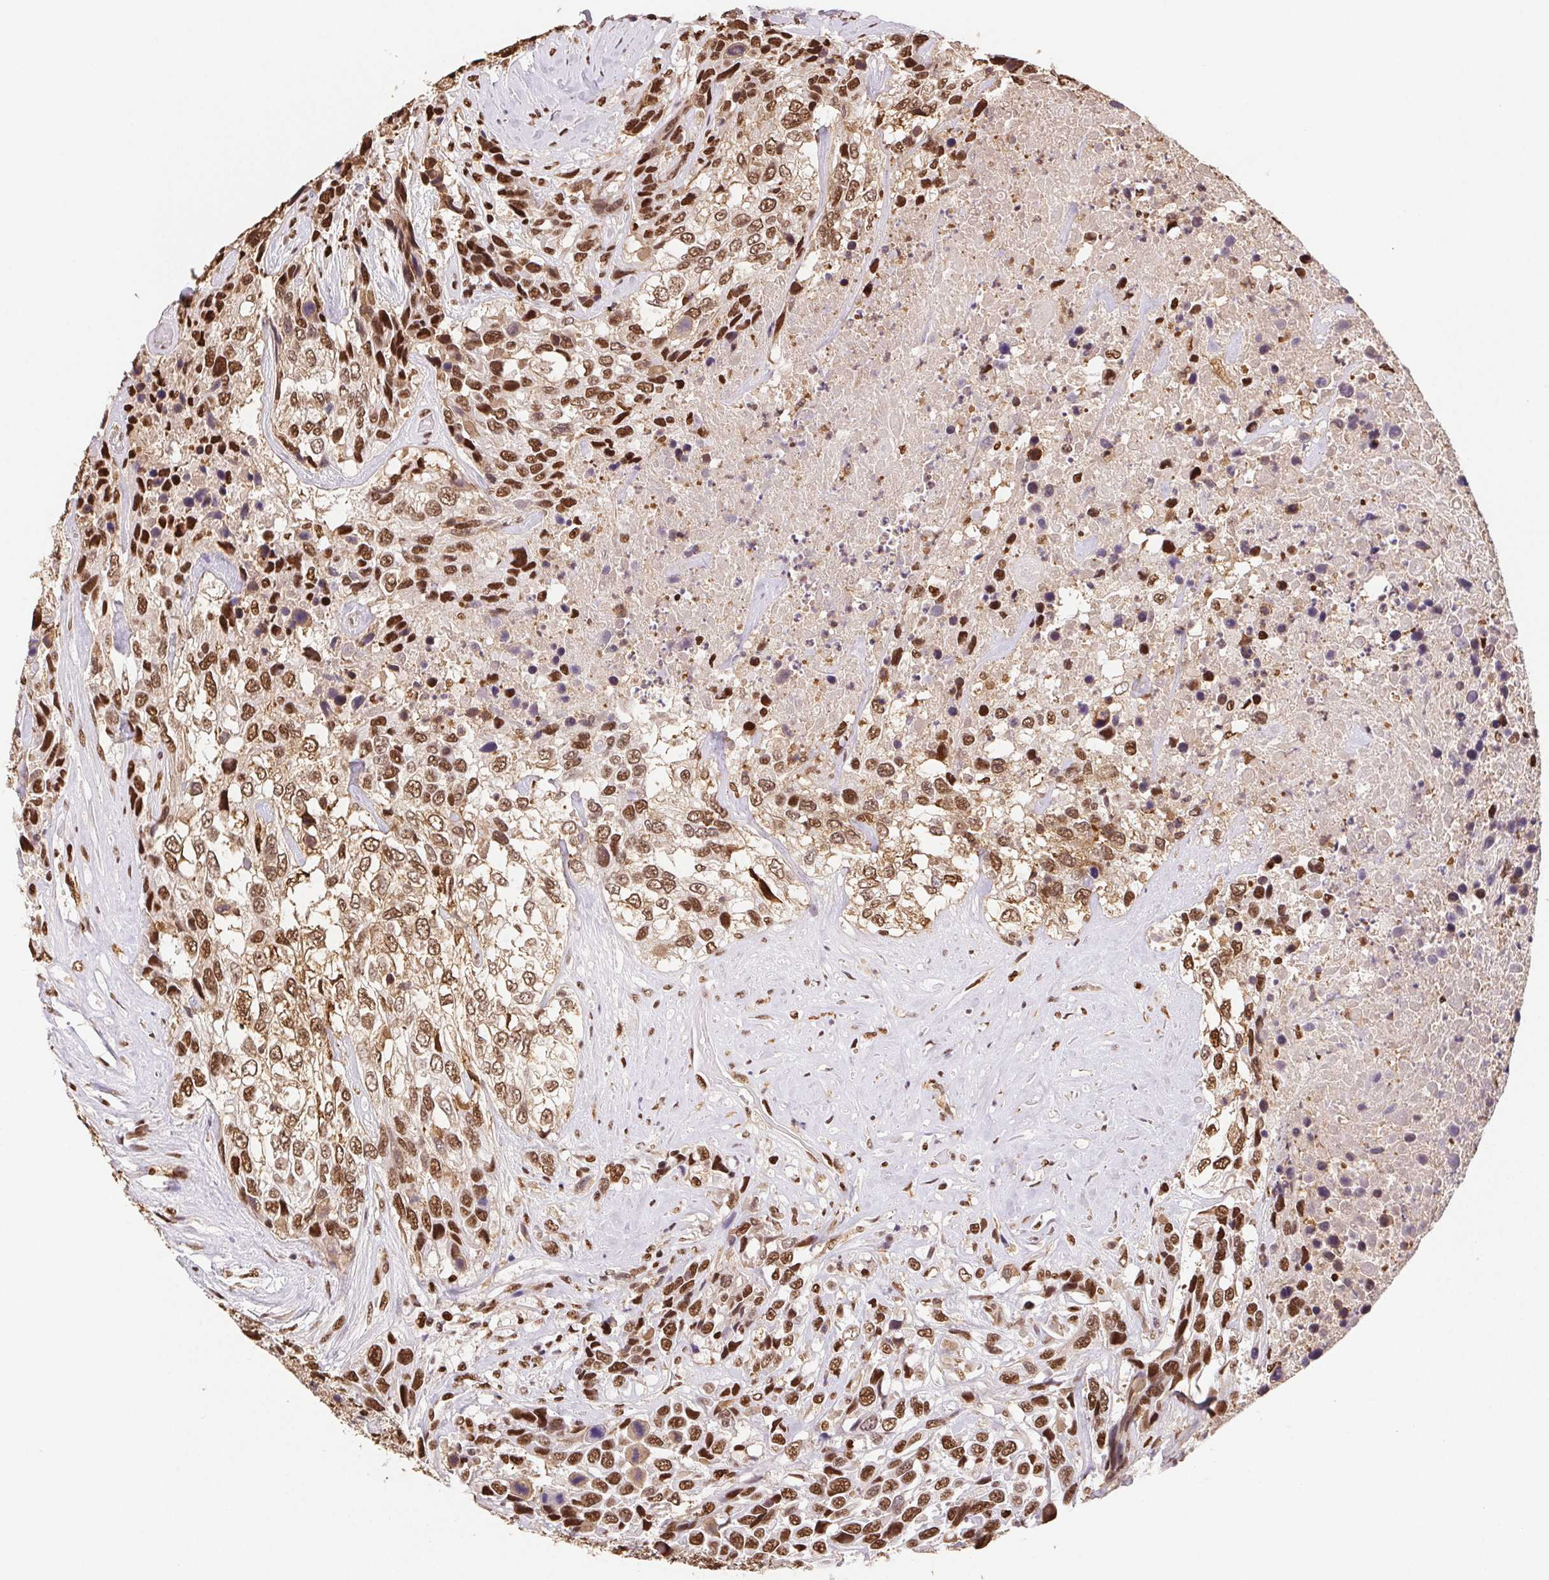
{"staining": {"intensity": "strong", "quantity": ">75%", "location": "nuclear"}, "tissue": "urothelial cancer", "cell_type": "Tumor cells", "image_type": "cancer", "snomed": [{"axis": "morphology", "description": "Urothelial carcinoma, High grade"}, {"axis": "topography", "description": "Urinary bladder"}], "caption": "Protein analysis of urothelial cancer tissue reveals strong nuclear positivity in about >75% of tumor cells.", "gene": "SET", "patient": {"sex": "female", "age": 70}}